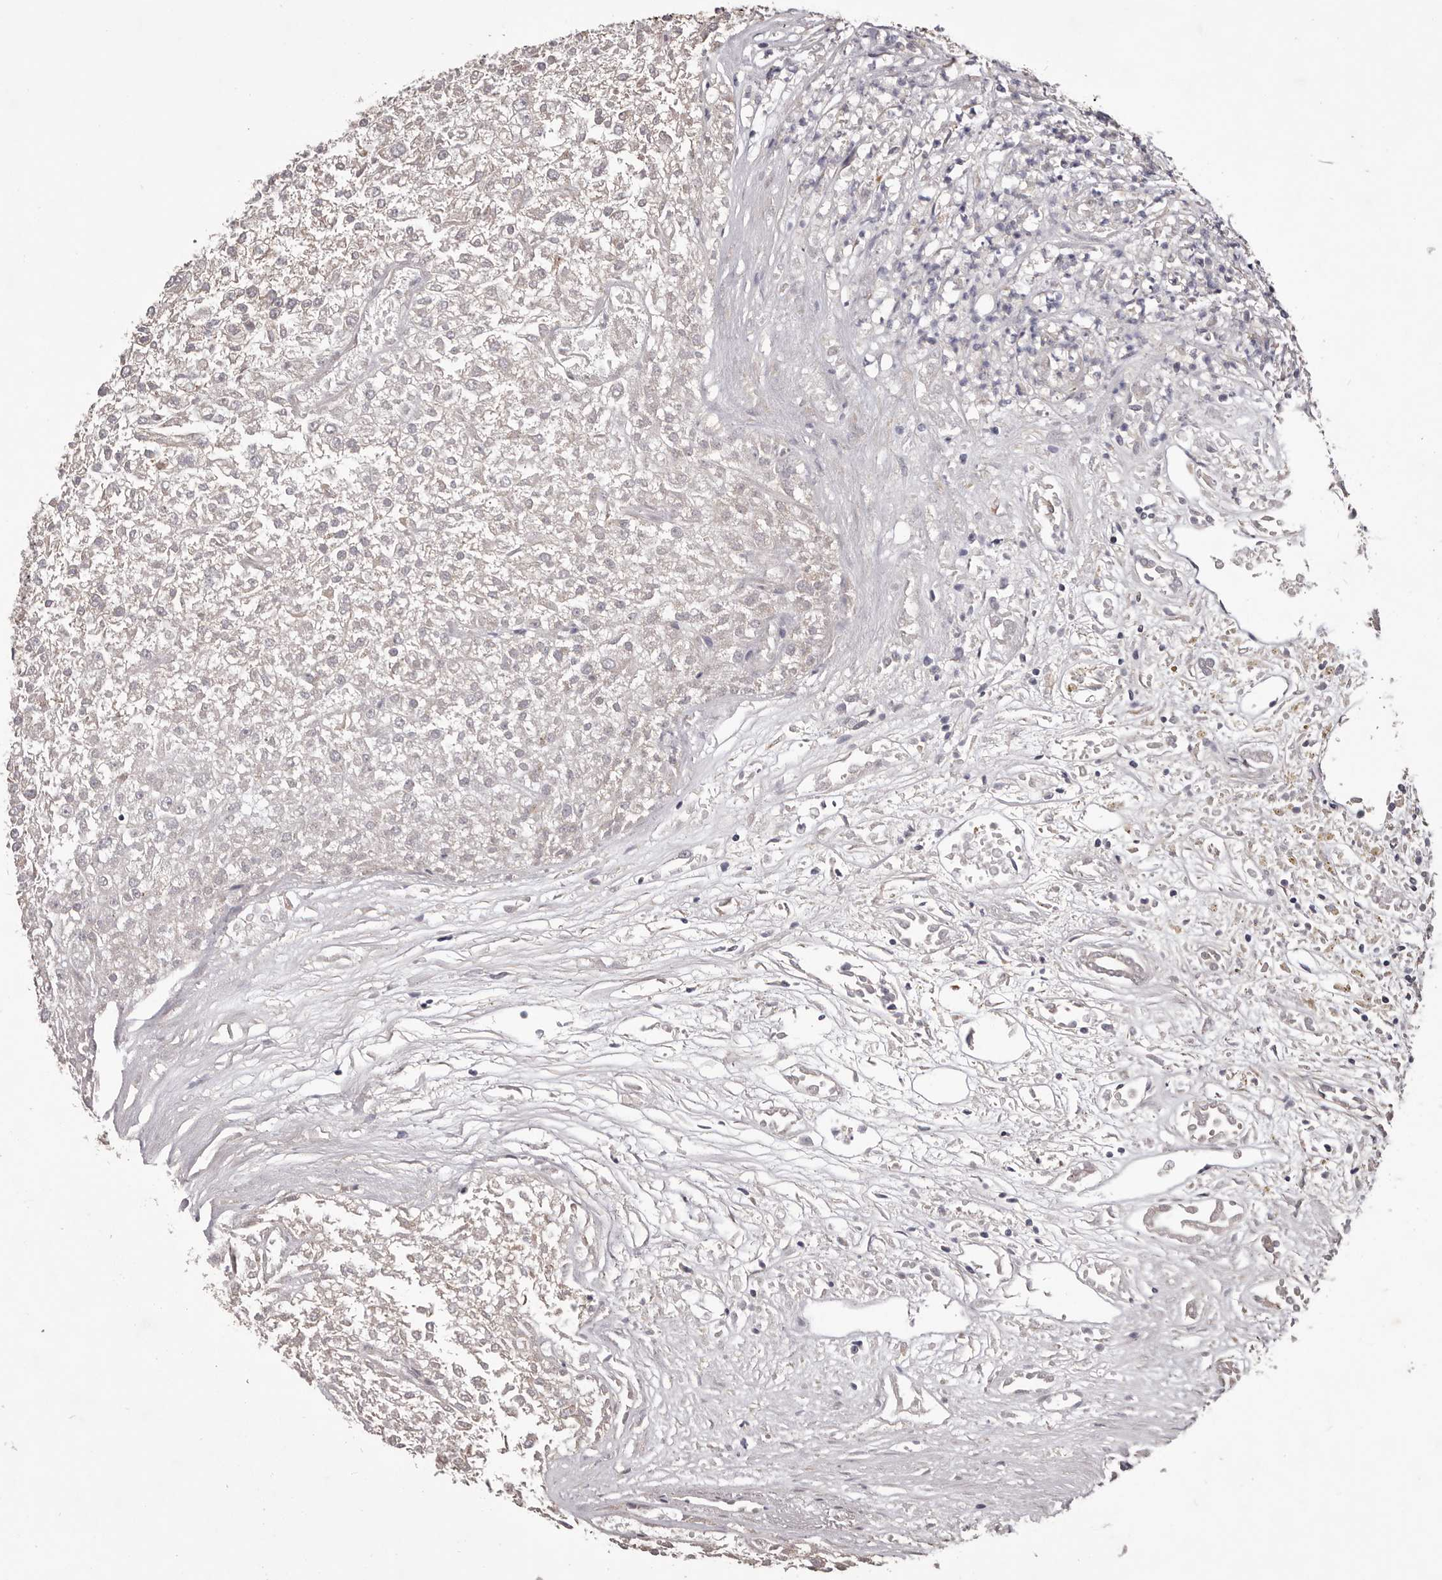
{"staining": {"intensity": "negative", "quantity": "none", "location": "none"}, "tissue": "renal cancer", "cell_type": "Tumor cells", "image_type": "cancer", "snomed": [{"axis": "morphology", "description": "Adenocarcinoma, NOS"}, {"axis": "topography", "description": "Kidney"}], "caption": "Immunohistochemistry of renal cancer (adenocarcinoma) exhibits no expression in tumor cells.", "gene": "CELF3", "patient": {"sex": "female", "age": 54}}